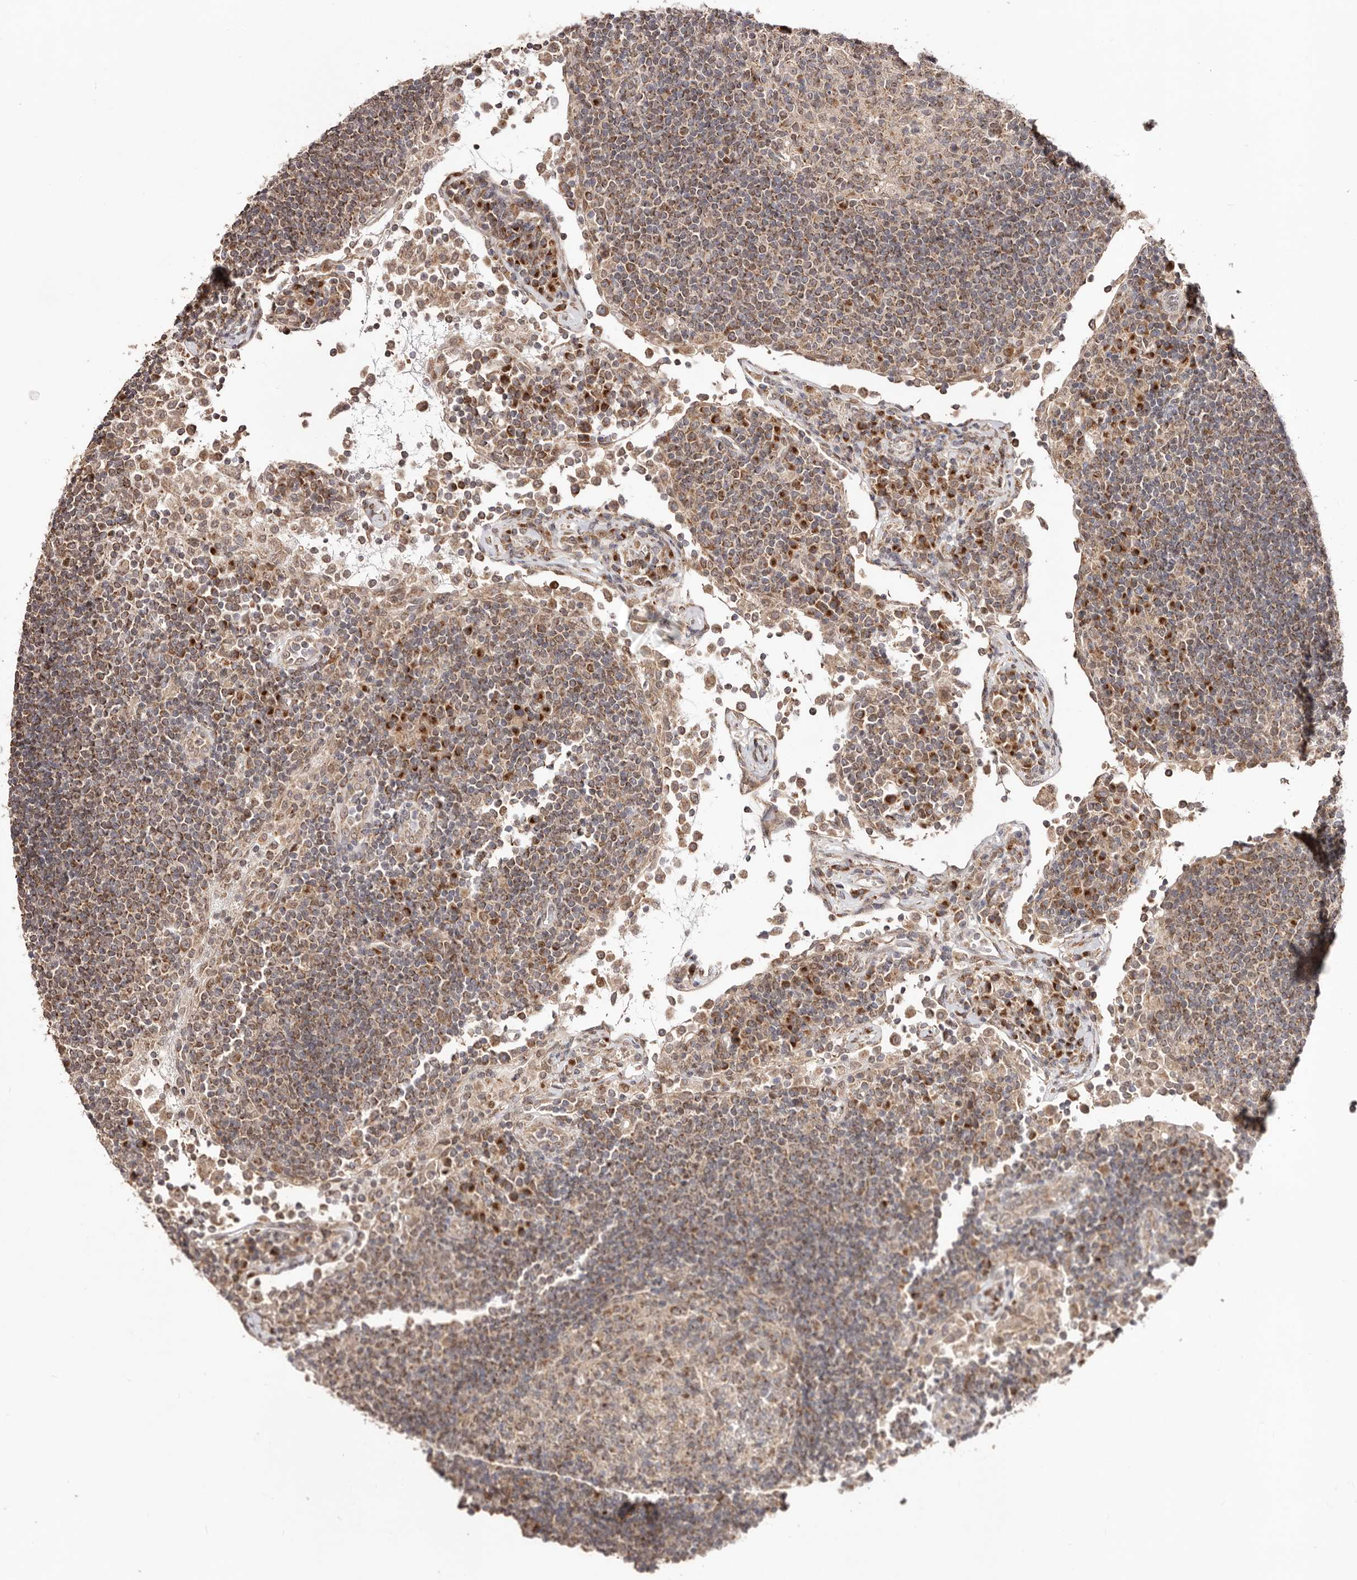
{"staining": {"intensity": "moderate", "quantity": "25%-75%", "location": "cytoplasmic/membranous"}, "tissue": "lymph node", "cell_type": "Germinal center cells", "image_type": "normal", "snomed": [{"axis": "morphology", "description": "Normal tissue, NOS"}, {"axis": "topography", "description": "Lymph node"}], "caption": "Lymph node stained with DAB IHC reveals medium levels of moderate cytoplasmic/membranous staining in about 25%-75% of germinal center cells. The protein is shown in brown color, while the nuclei are stained blue.", "gene": "EGR3", "patient": {"sex": "female", "age": 53}}